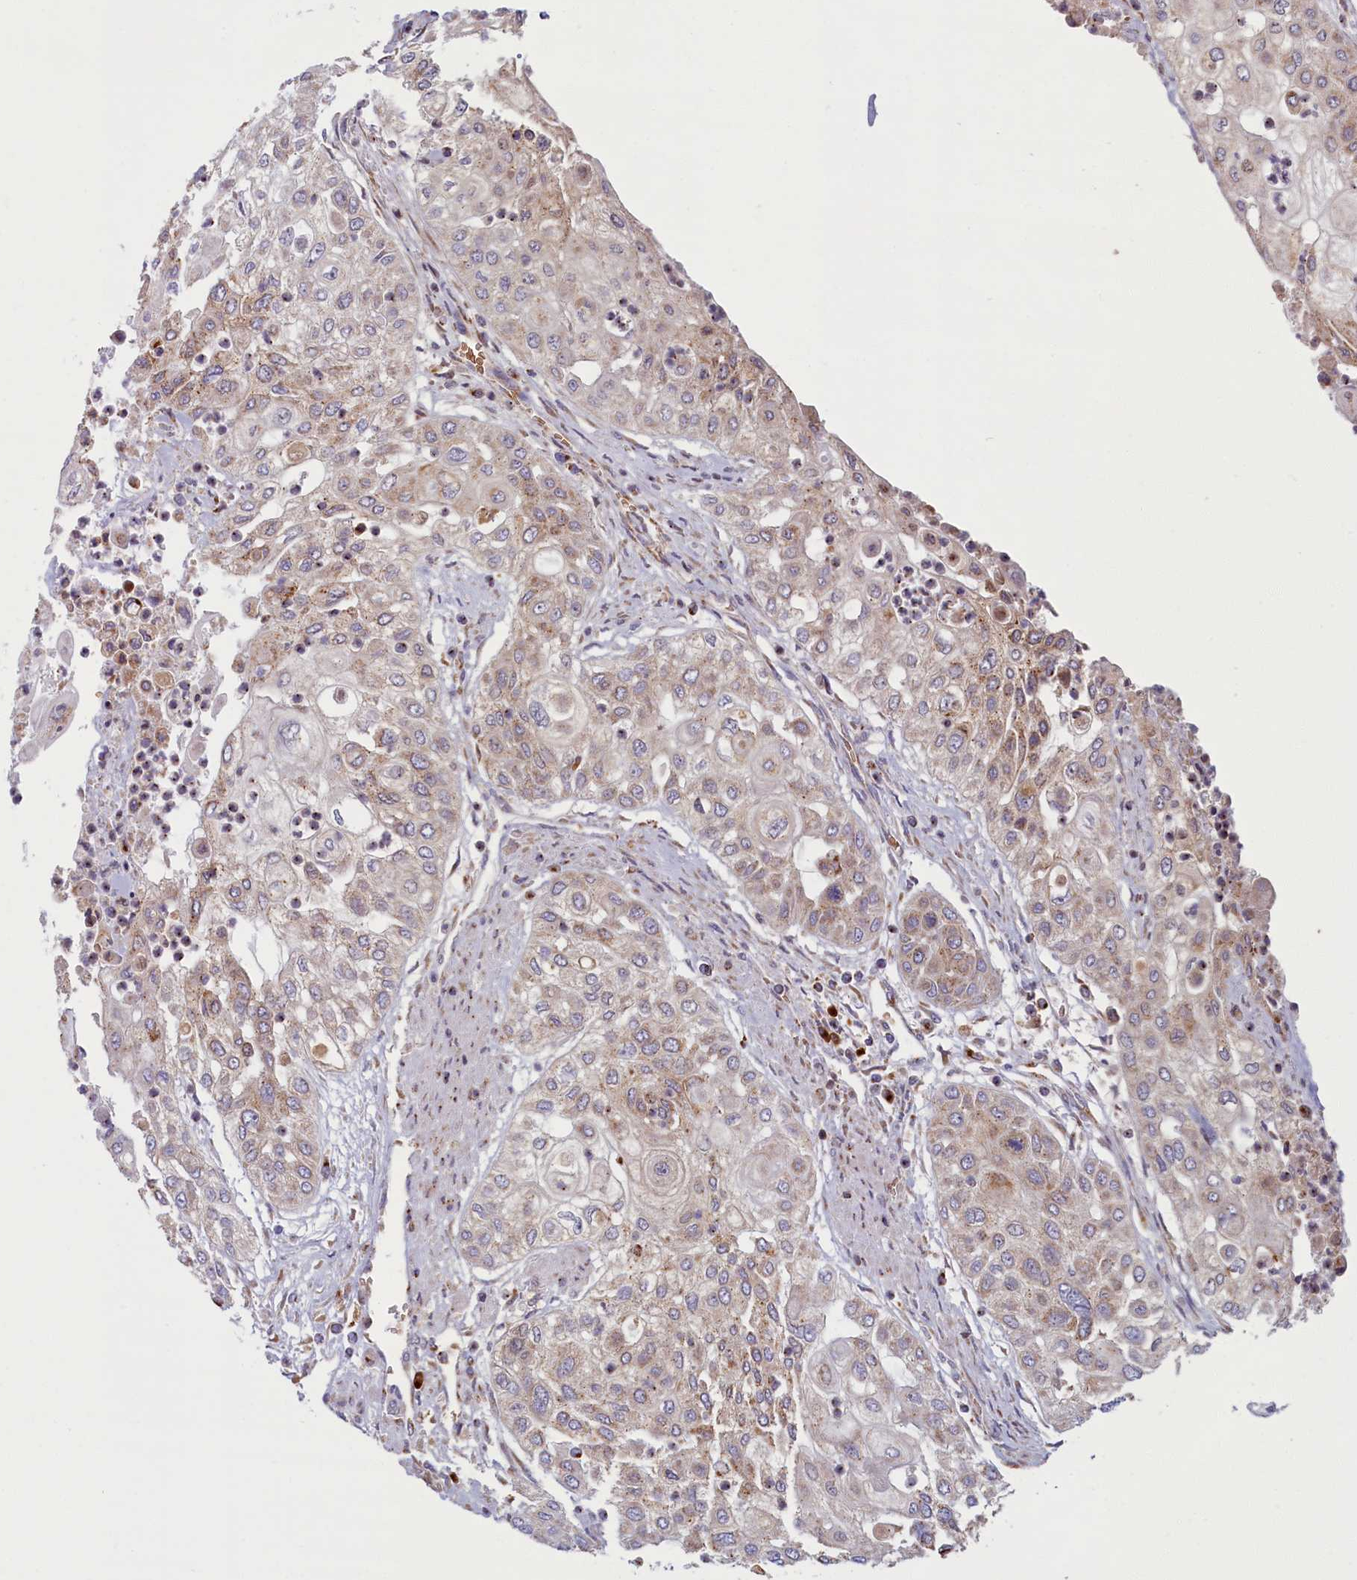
{"staining": {"intensity": "weak", "quantity": "25%-75%", "location": "cytoplasmic/membranous"}, "tissue": "urothelial cancer", "cell_type": "Tumor cells", "image_type": "cancer", "snomed": [{"axis": "morphology", "description": "Urothelial carcinoma, High grade"}, {"axis": "topography", "description": "Urinary bladder"}], "caption": "This micrograph displays IHC staining of human urothelial cancer, with low weak cytoplasmic/membranous staining in approximately 25%-75% of tumor cells.", "gene": "BLVRB", "patient": {"sex": "female", "age": 79}}